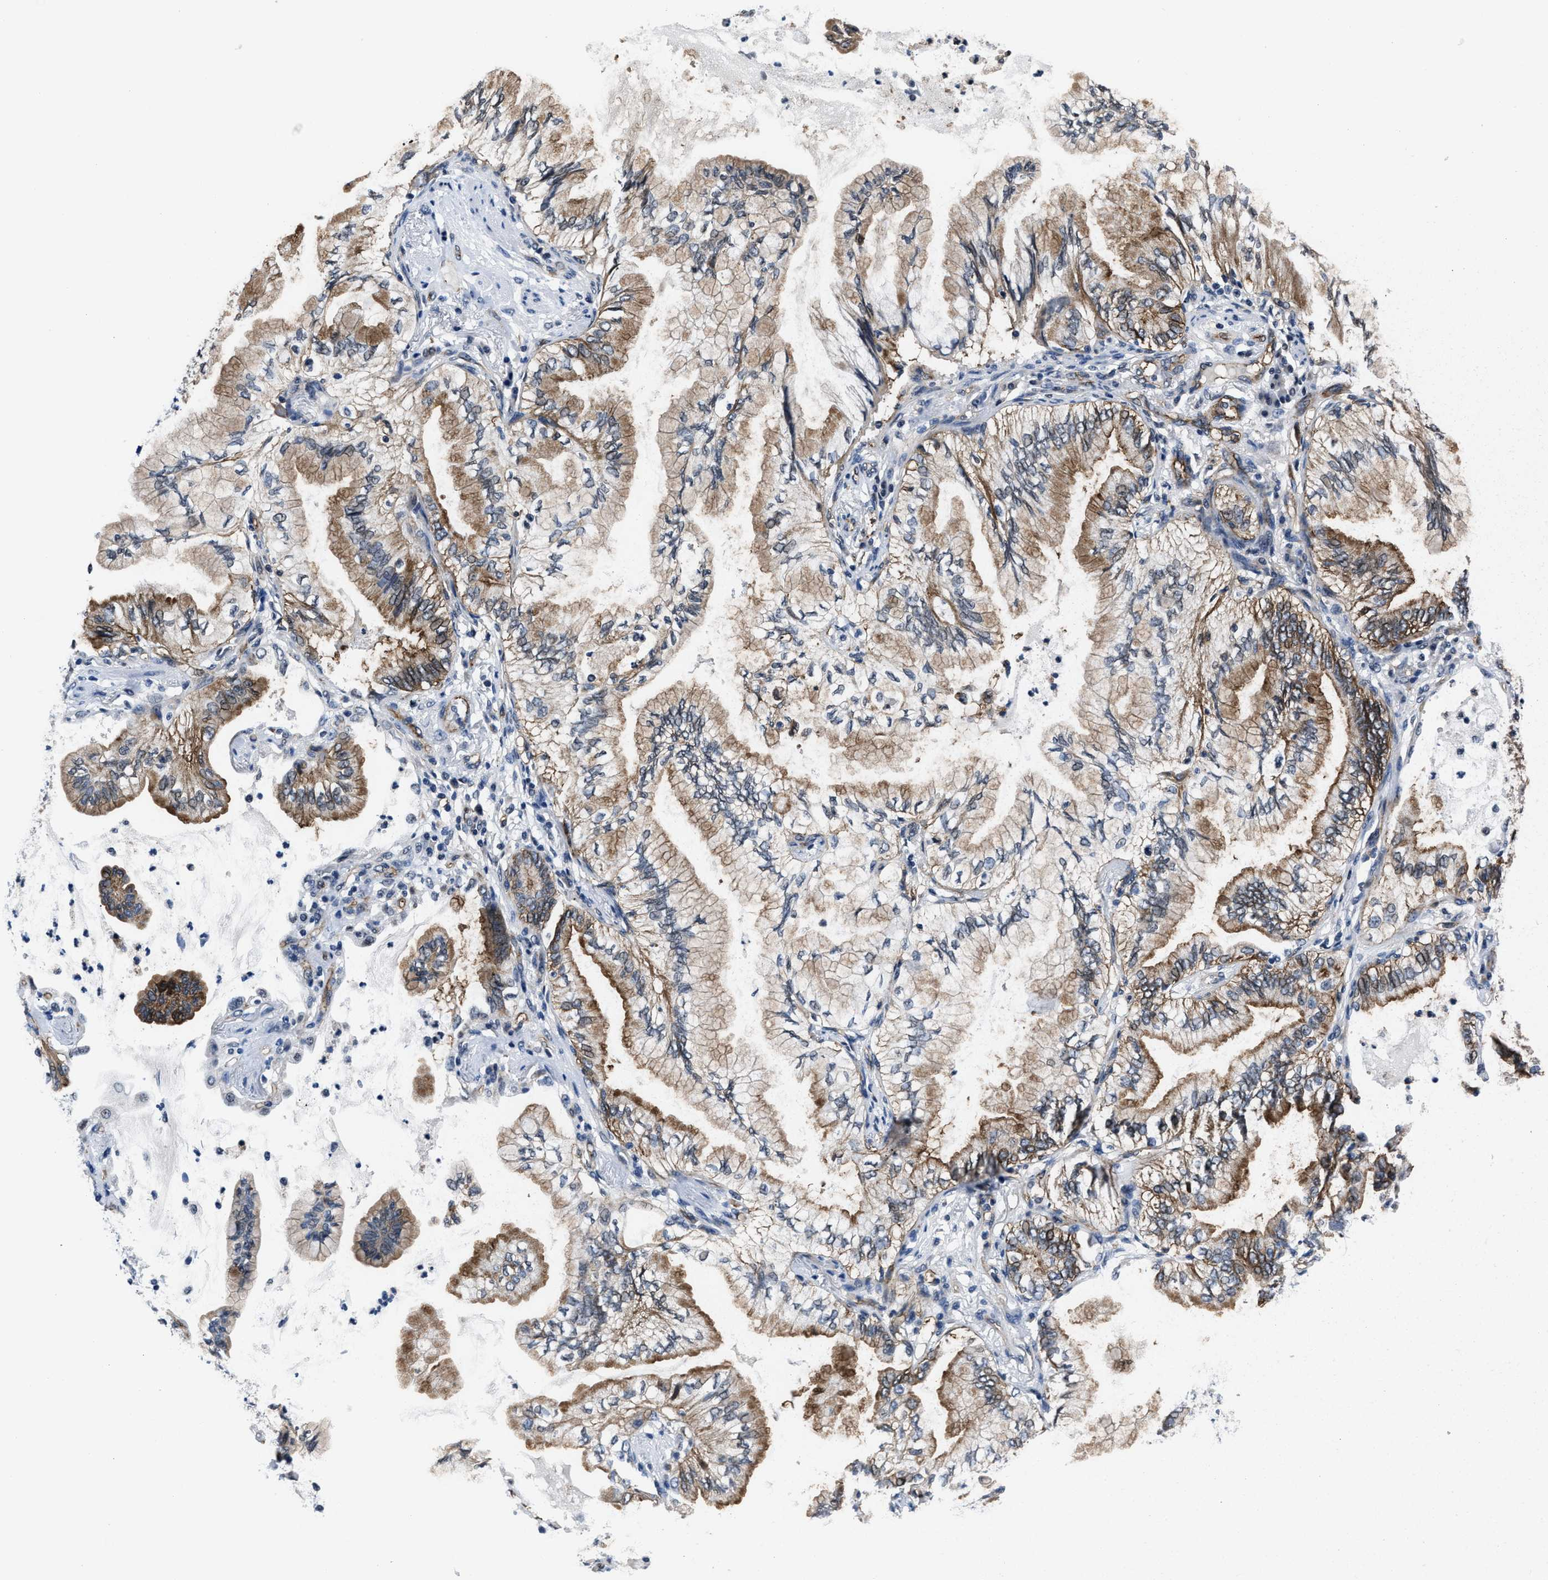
{"staining": {"intensity": "strong", "quantity": ">75%", "location": "cytoplasmic/membranous"}, "tissue": "lung cancer", "cell_type": "Tumor cells", "image_type": "cancer", "snomed": [{"axis": "morphology", "description": "Normal tissue, NOS"}, {"axis": "morphology", "description": "Adenocarcinoma, NOS"}, {"axis": "topography", "description": "Bronchus"}, {"axis": "topography", "description": "Lung"}], "caption": "Immunohistochemistry (IHC) micrograph of lung cancer (adenocarcinoma) stained for a protein (brown), which exhibits high levels of strong cytoplasmic/membranous staining in about >75% of tumor cells.", "gene": "MARCKSL1", "patient": {"sex": "female", "age": 70}}